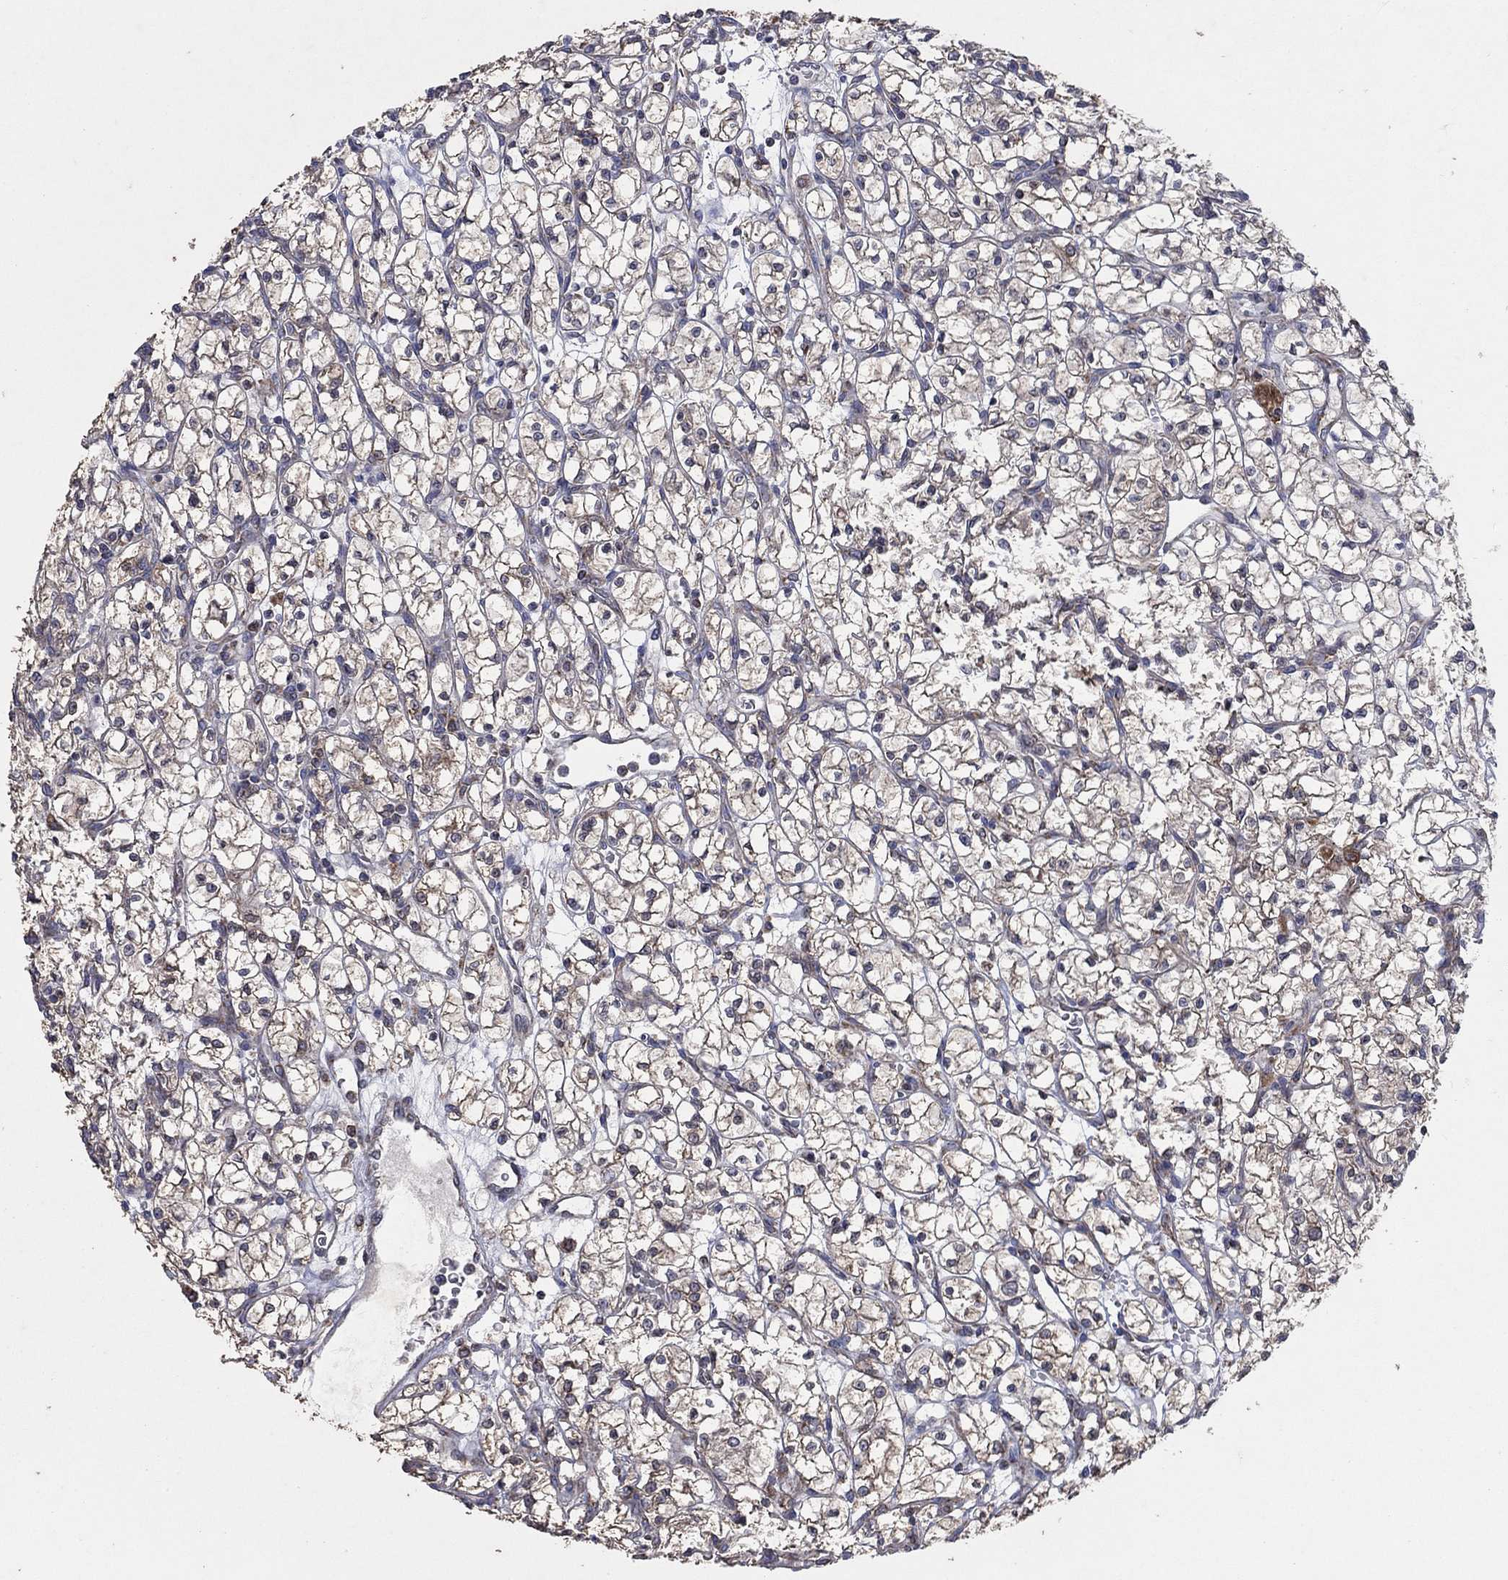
{"staining": {"intensity": "weak", "quantity": ">75%", "location": "cytoplasmic/membranous"}, "tissue": "renal cancer", "cell_type": "Tumor cells", "image_type": "cancer", "snomed": [{"axis": "morphology", "description": "Adenocarcinoma, NOS"}, {"axis": "topography", "description": "Kidney"}], "caption": "Immunohistochemistry (IHC) staining of renal adenocarcinoma, which demonstrates low levels of weak cytoplasmic/membranous expression in approximately >75% of tumor cells indicating weak cytoplasmic/membranous protein positivity. The staining was performed using DAB (3,3'-diaminobenzidine) (brown) for protein detection and nuclei were counterstained in hematoxylin (blue).", "gene": "NCEH1", "patient": {"sex": "female", "age": 64}}